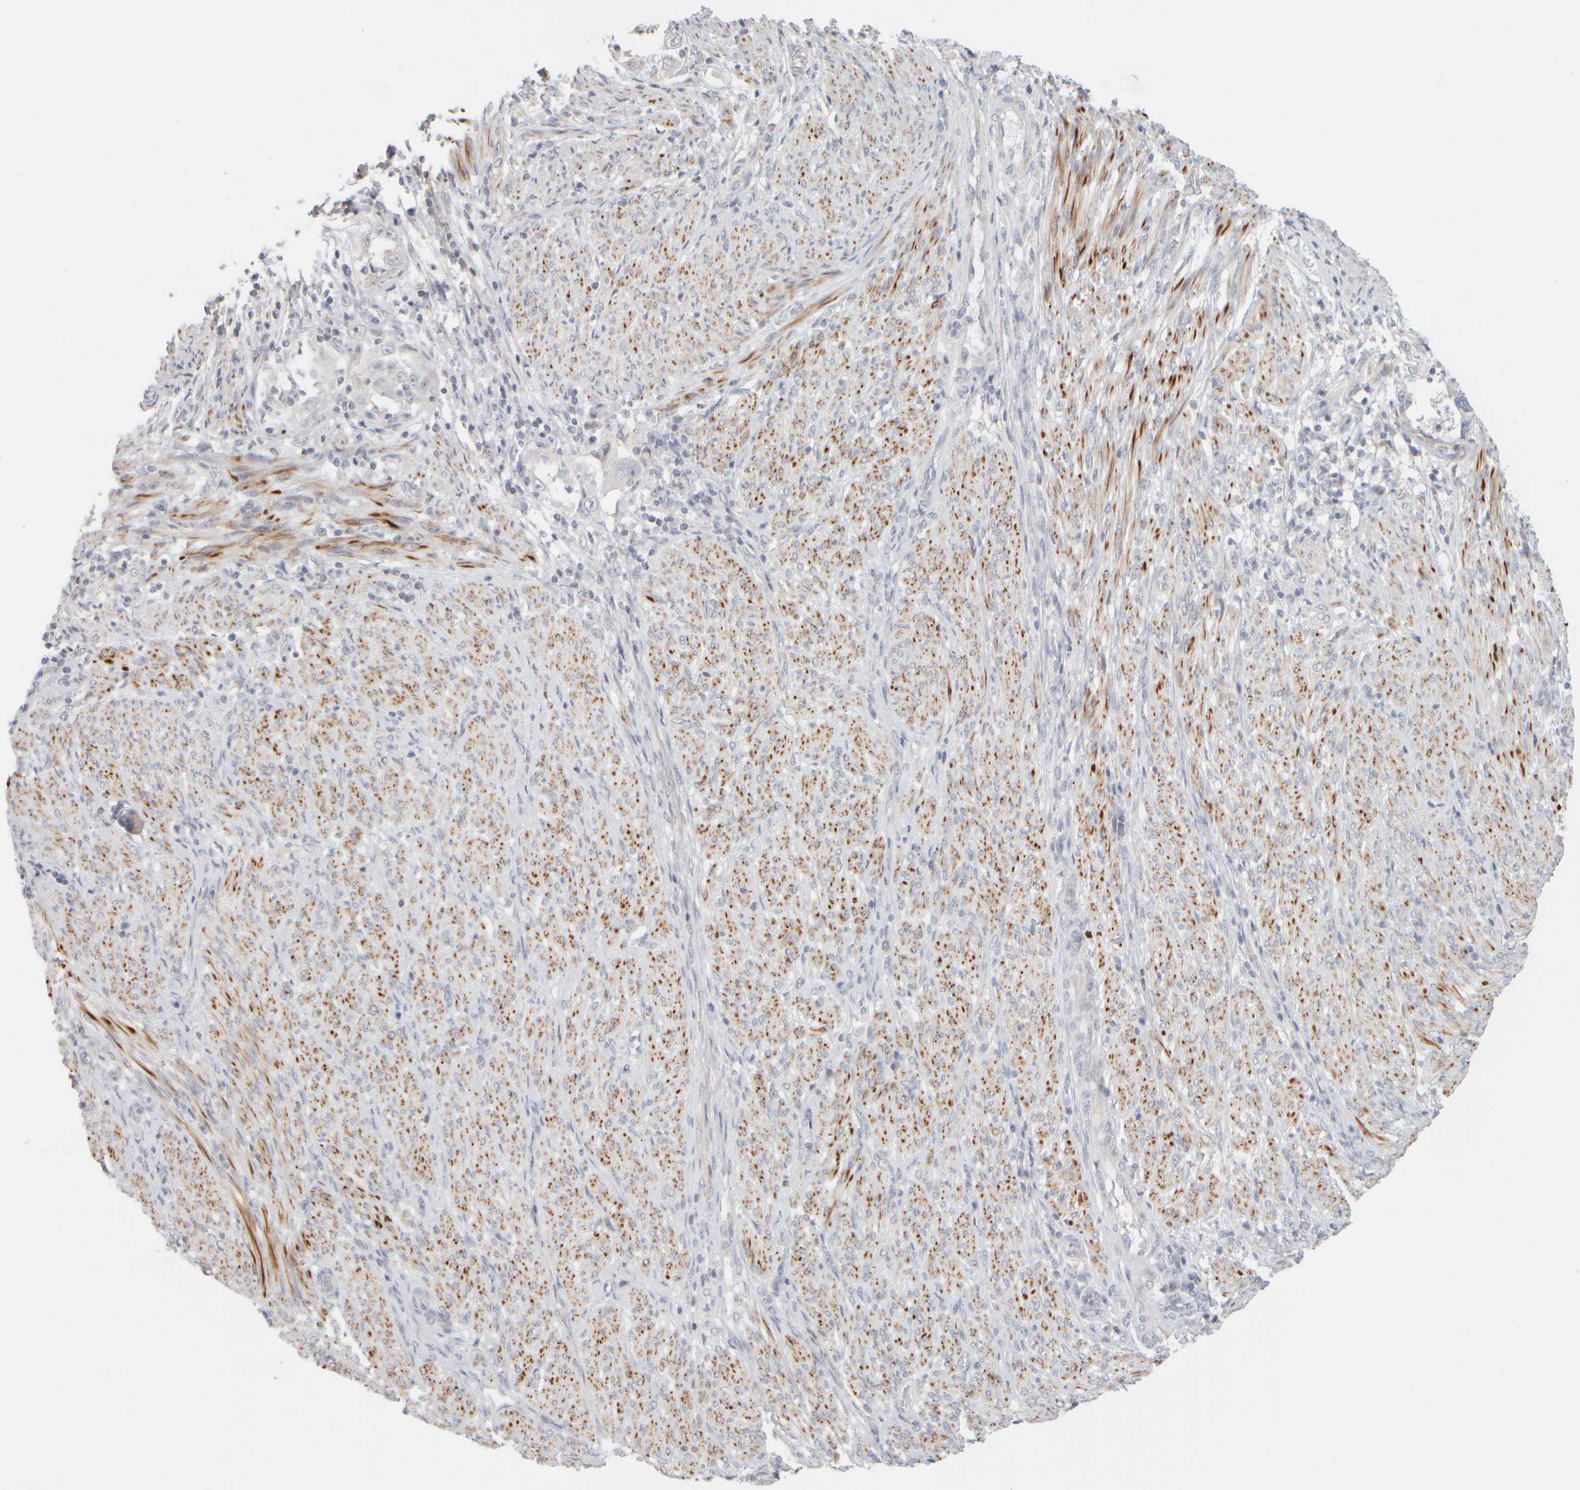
{"staining": {"intensity": "negative", "quantity": "none", "location": "none"}, "tissue": "endometrial cancer", "cell_type": "Tumor cells", "image_type": "cancer", "snomed": [{"axis": "morphology", "description": "Adenocarcinoma, NOS"}, {"axis": "topography", "description": "Endometrium"}], "caption": "Tumor cells show no significant protein positivity in endometrial adenocarcinoma.", "gene": "ZNF112", "patient": {"sex": "female", "age": 85}}